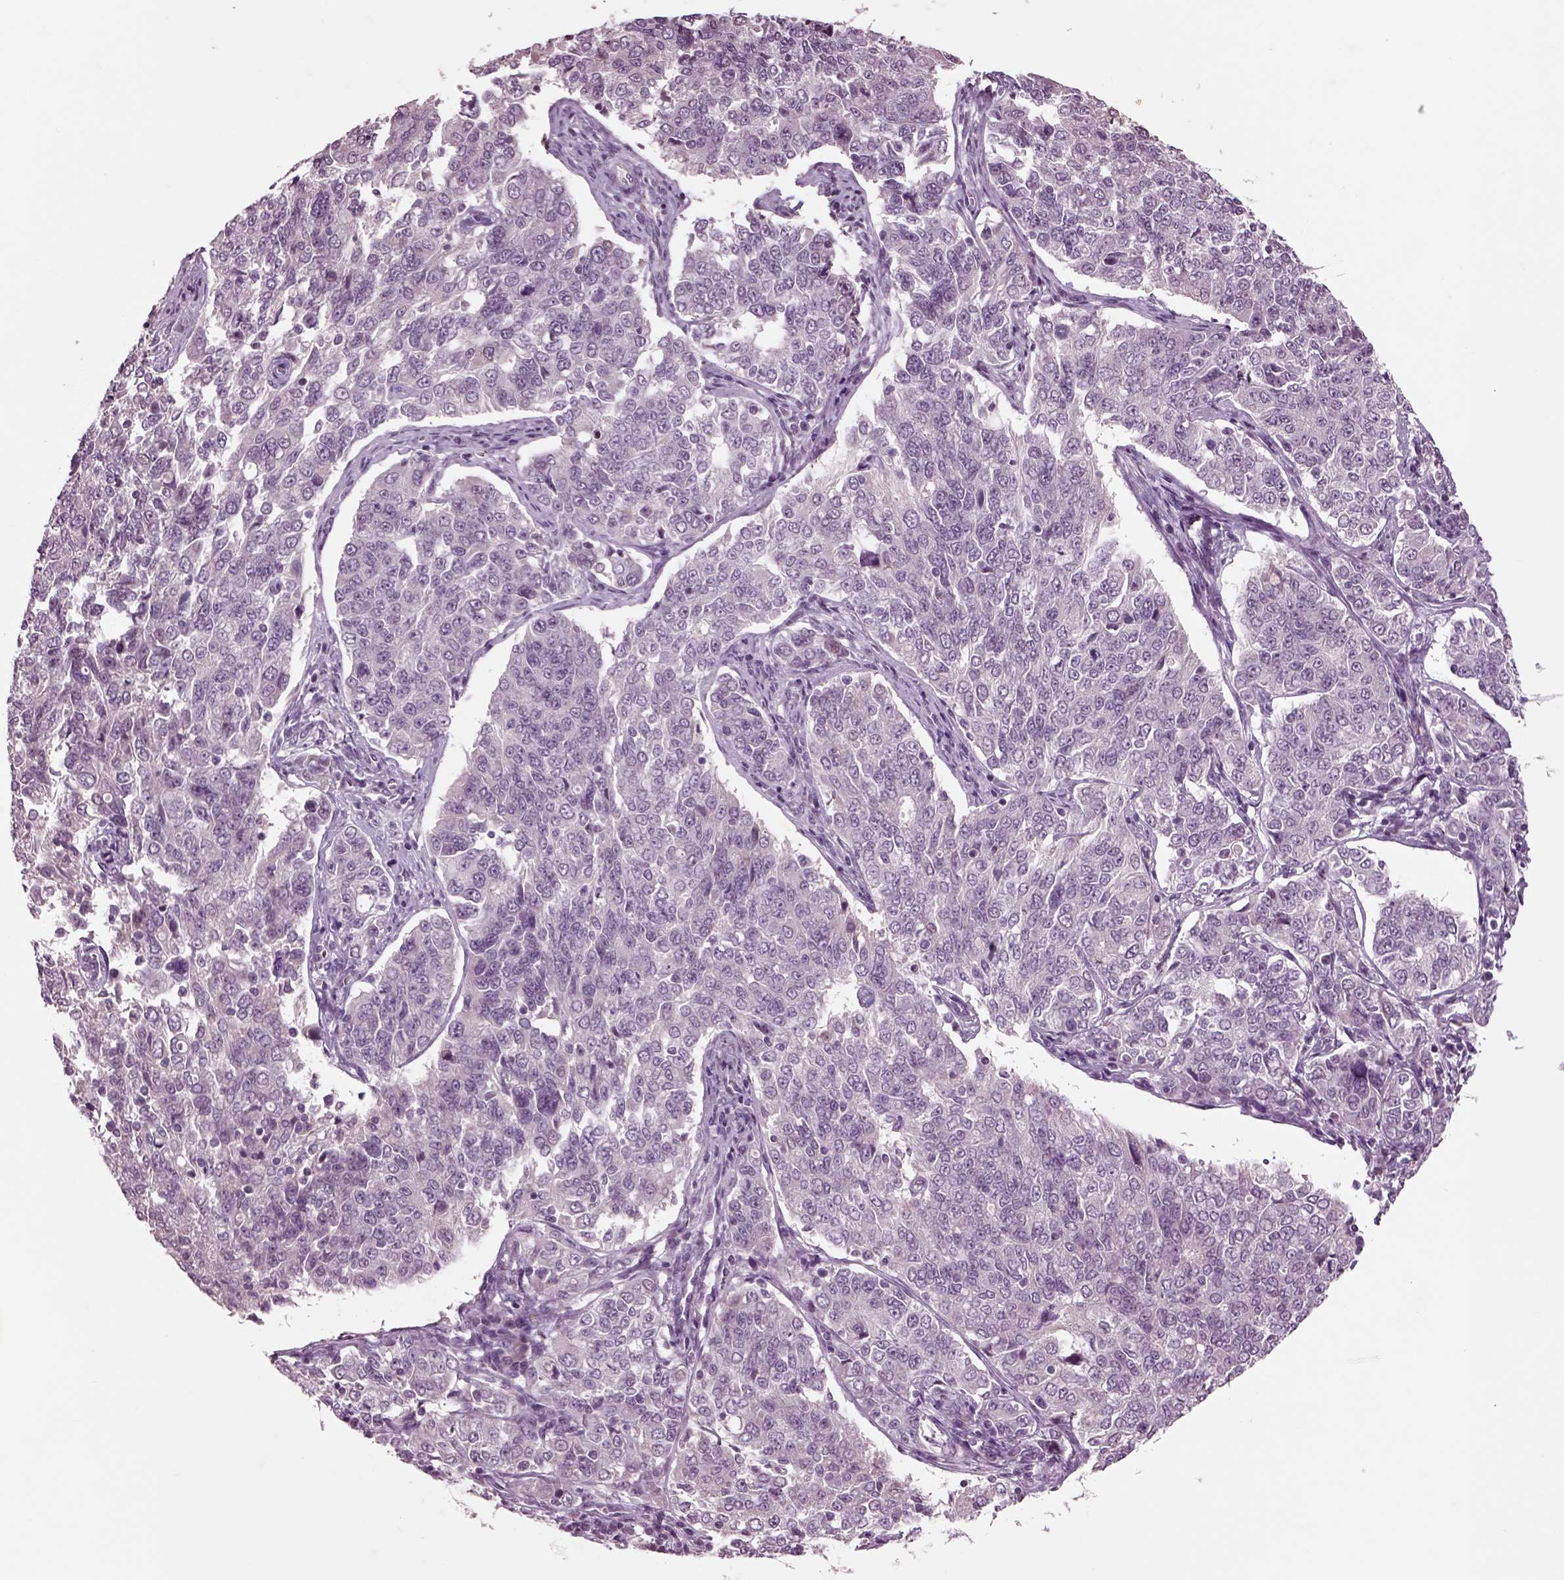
{"staining": {"intensity": "negative", "quantity": "none", "location": "none"}, "tissue": "endometrial cancer", "cell_type": "Tumor cells", "image_type": "cancer", "snomed": [{"axis": "morphology", "description": "Adenocarcinoma, NOS"}, {"axis": "topography", "description": "Endometrium"}], "caption": "Tumor cells show no significant protein staining in endometrial cancer (adenocarcinoma).", "gene": "CHGB", "patient": {"sex": "female", "age": 43}}